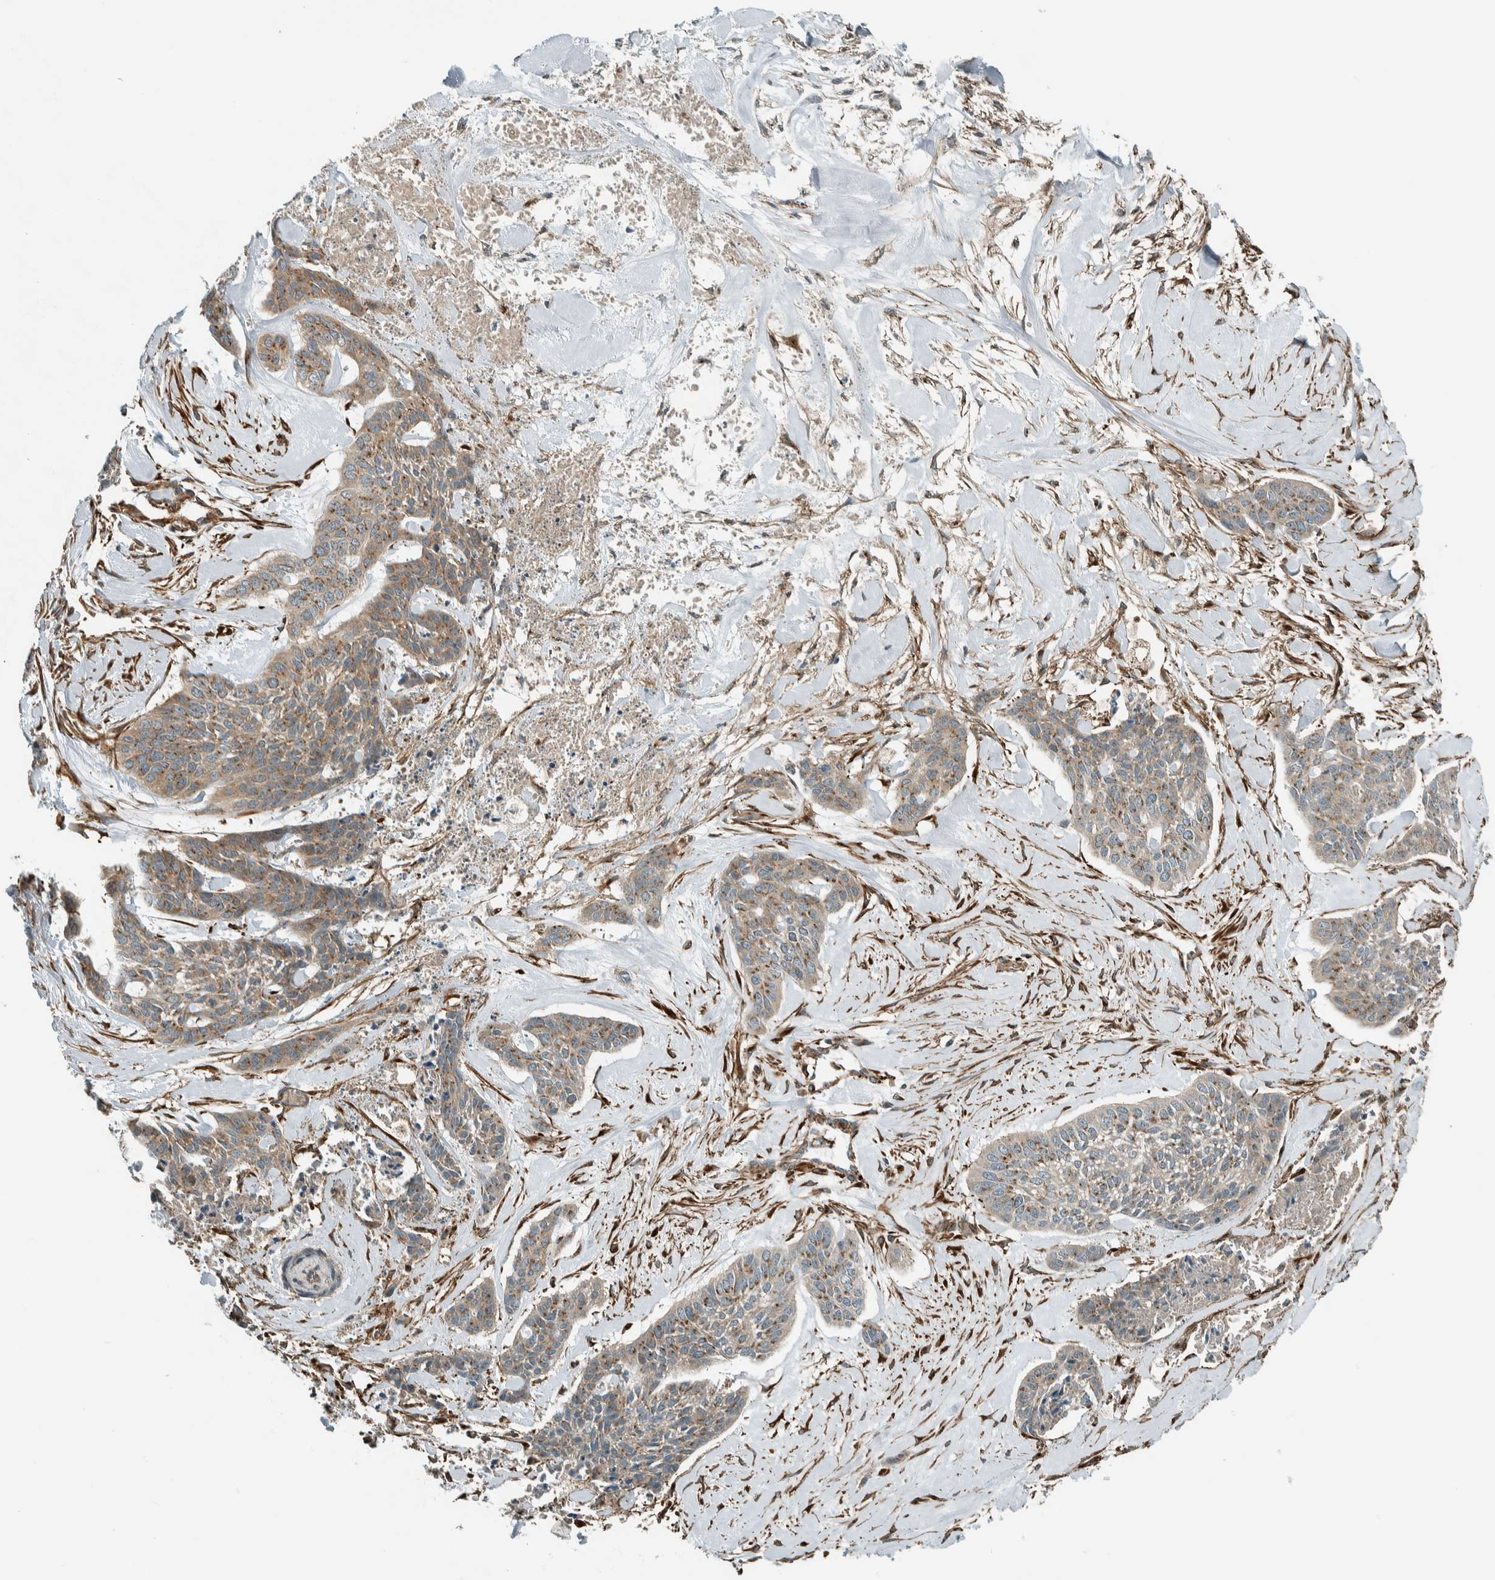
{"staining": {"intensity": "moderate", "quantity": ">75%", "location": "cytoplasmic/membranous"}, "tissue": "skin cancer", "cell_type": "Tumor cells", "image_type": "cancer", "snomed": [{"axis": "morphology", "description": "Basal cell carcinoma"}, {"axis": "topography", "description": "Skin"}], "caption": "Human skin basal cell carcinoma stained with a brown dye demonstrates moderate cytoplasmic/membranous positive expression in approximately >75% of tumor cells.", "gene": "EXOC7", "patient": {"sex": "female", "age": 64}}